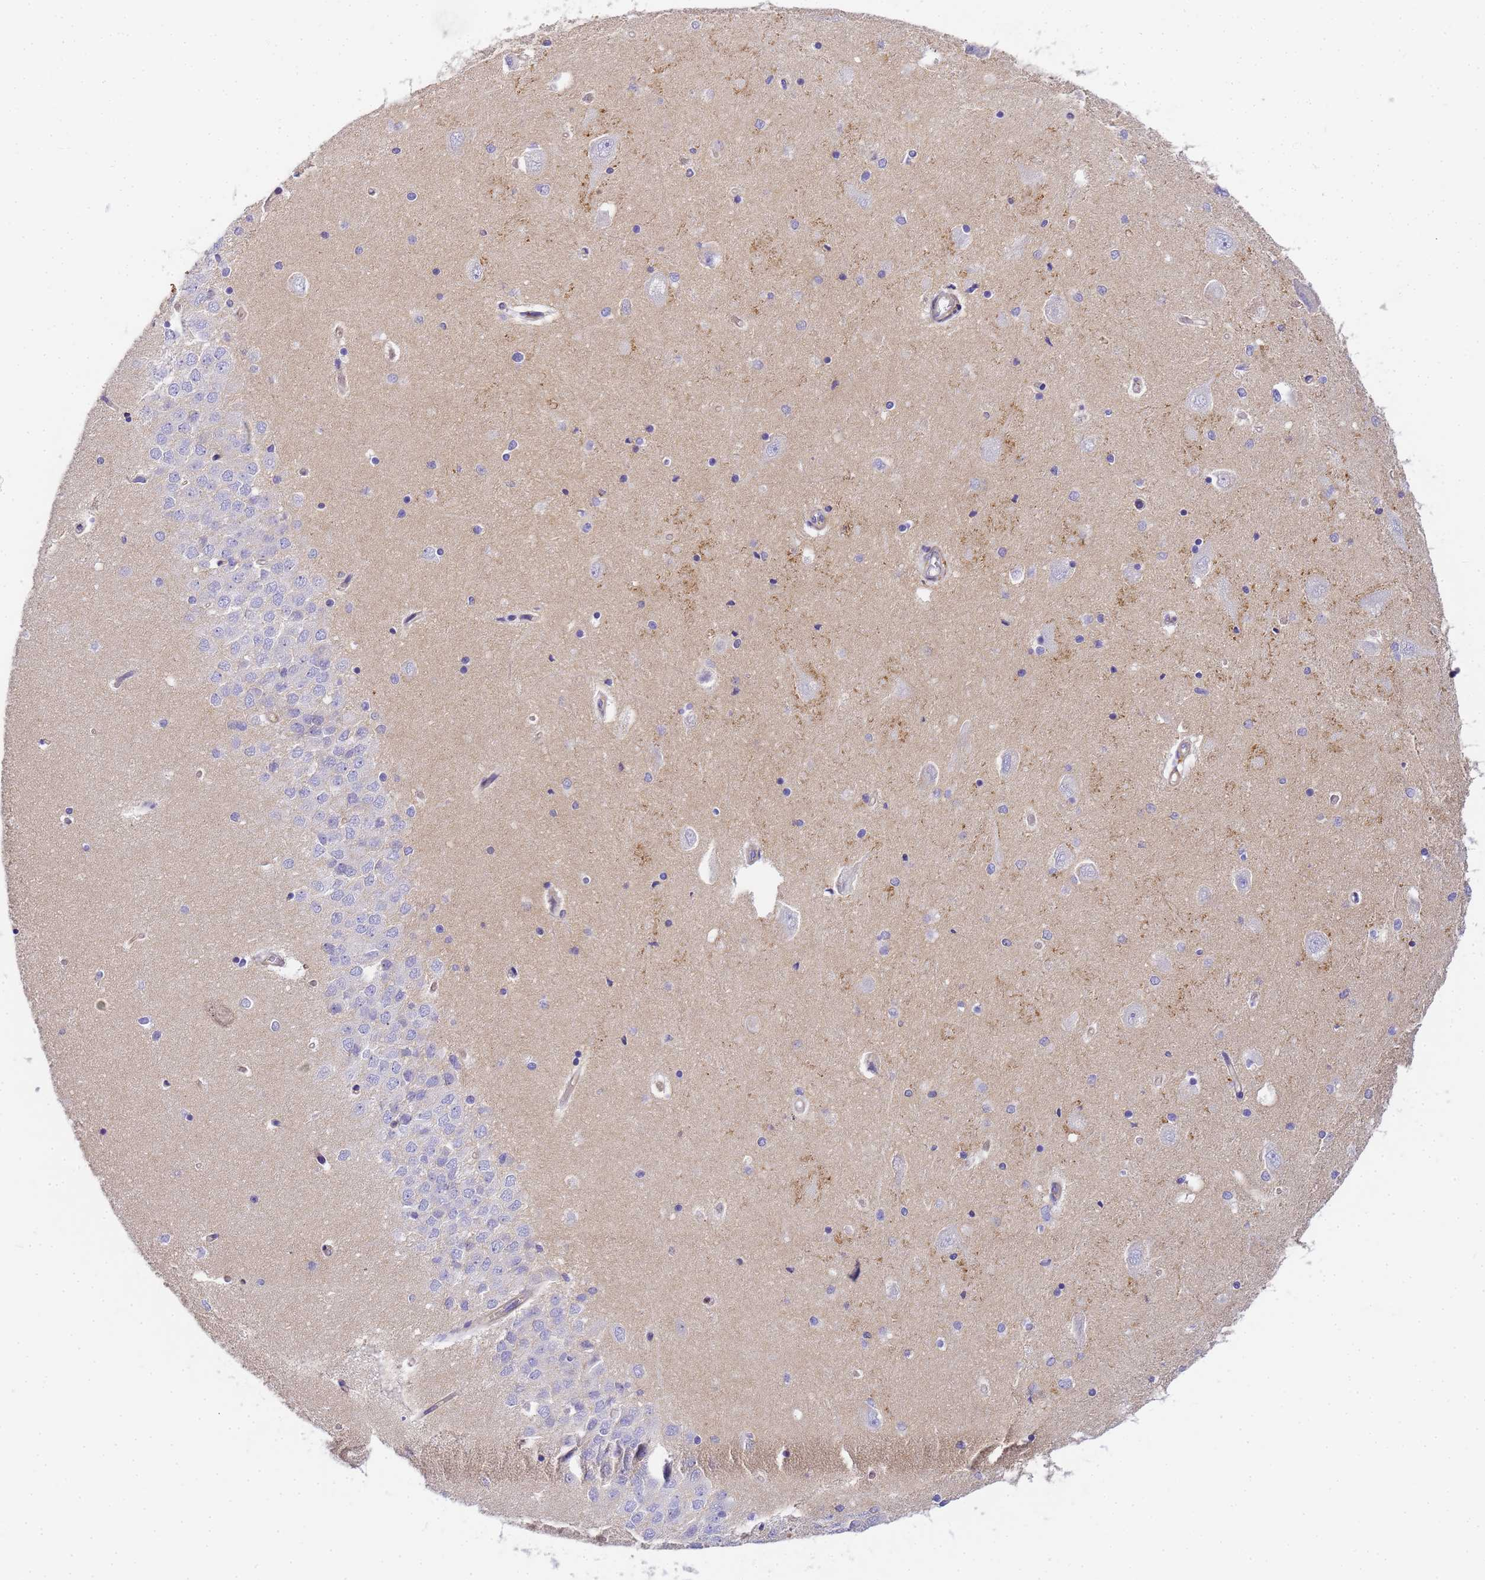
{"staining": {"intensity": "negative", "quantity": "none", "location": "none"}, "tissue": "hippocampus", "cell_type": "Glial cells", "image_type": "normal", "snomed": [{"axis": "morphology", "description": "Normal tissue, NOS"}, {"axis": "topography", "description": "Hippocampus"}], "caption": "The micrograph demonstrates no staining of glial cells in benign hippocampus.", "gene": "MYL10", "patient": {"sex": "male", "age": 45}}